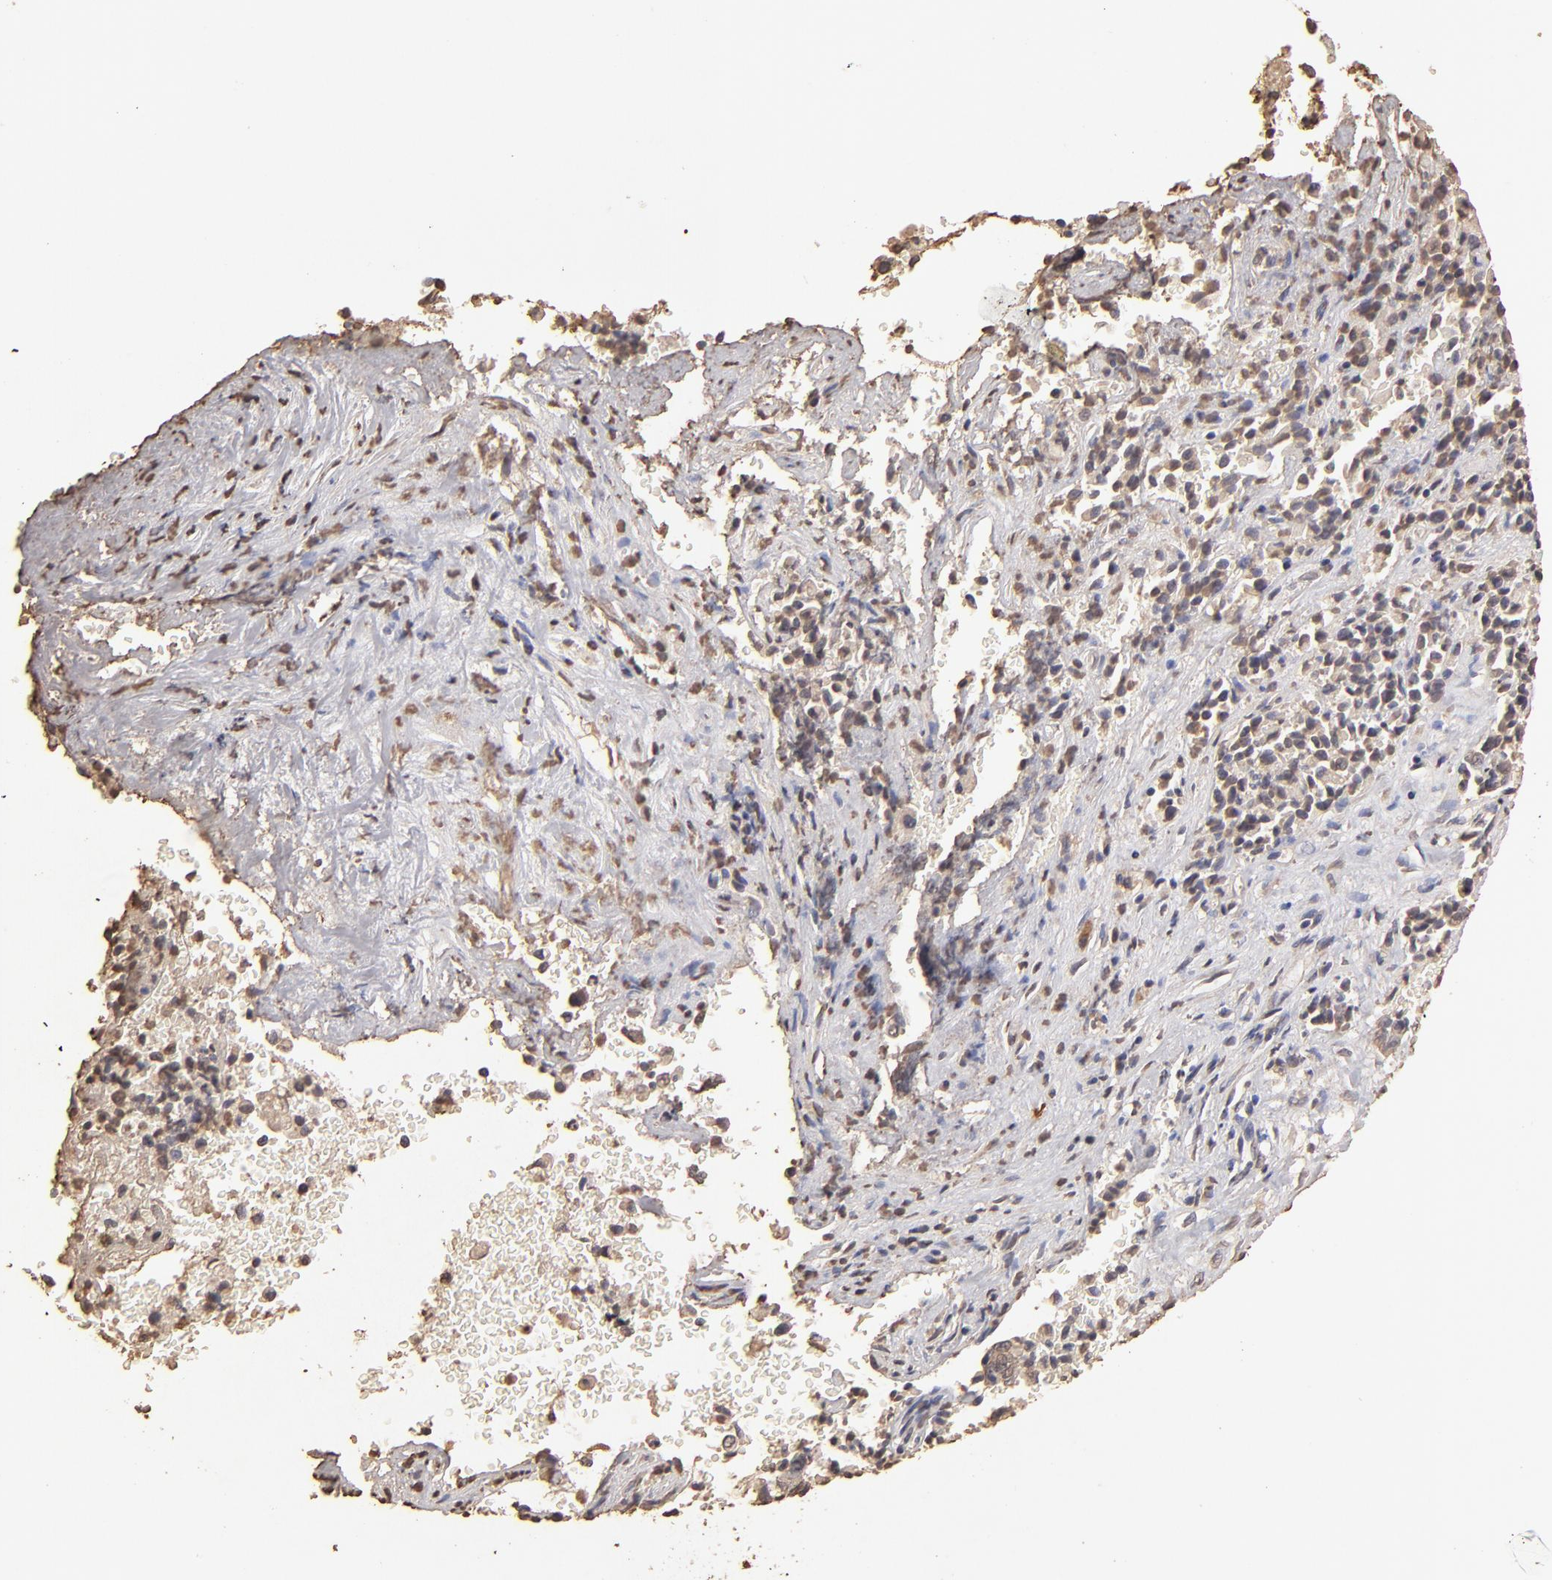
{"staining": {"intensity": "moderate", "quantity": ">75%", "location": "cytoplasmic/membranous"}, "tissue": "liver cancer", "cell_type": "Tumor cells", "image_type": "cancer", "snomed": [{"axis": "morphology", "description": "Cholangiocarcinoma"}, {"axis": "topography", "description": "Liver"}], "caption": "Immunohistochemistry of human cholangiocarcinoma (liver) demonstrates medium levels of moderate cytoplasmic/membranous staining in about >75% of tumor cells. (brown staining indicates protein expression, while blue staining denotes nuclei).", "gene": "OPHN1", "patient": {"sex": "male", "age": 57}}